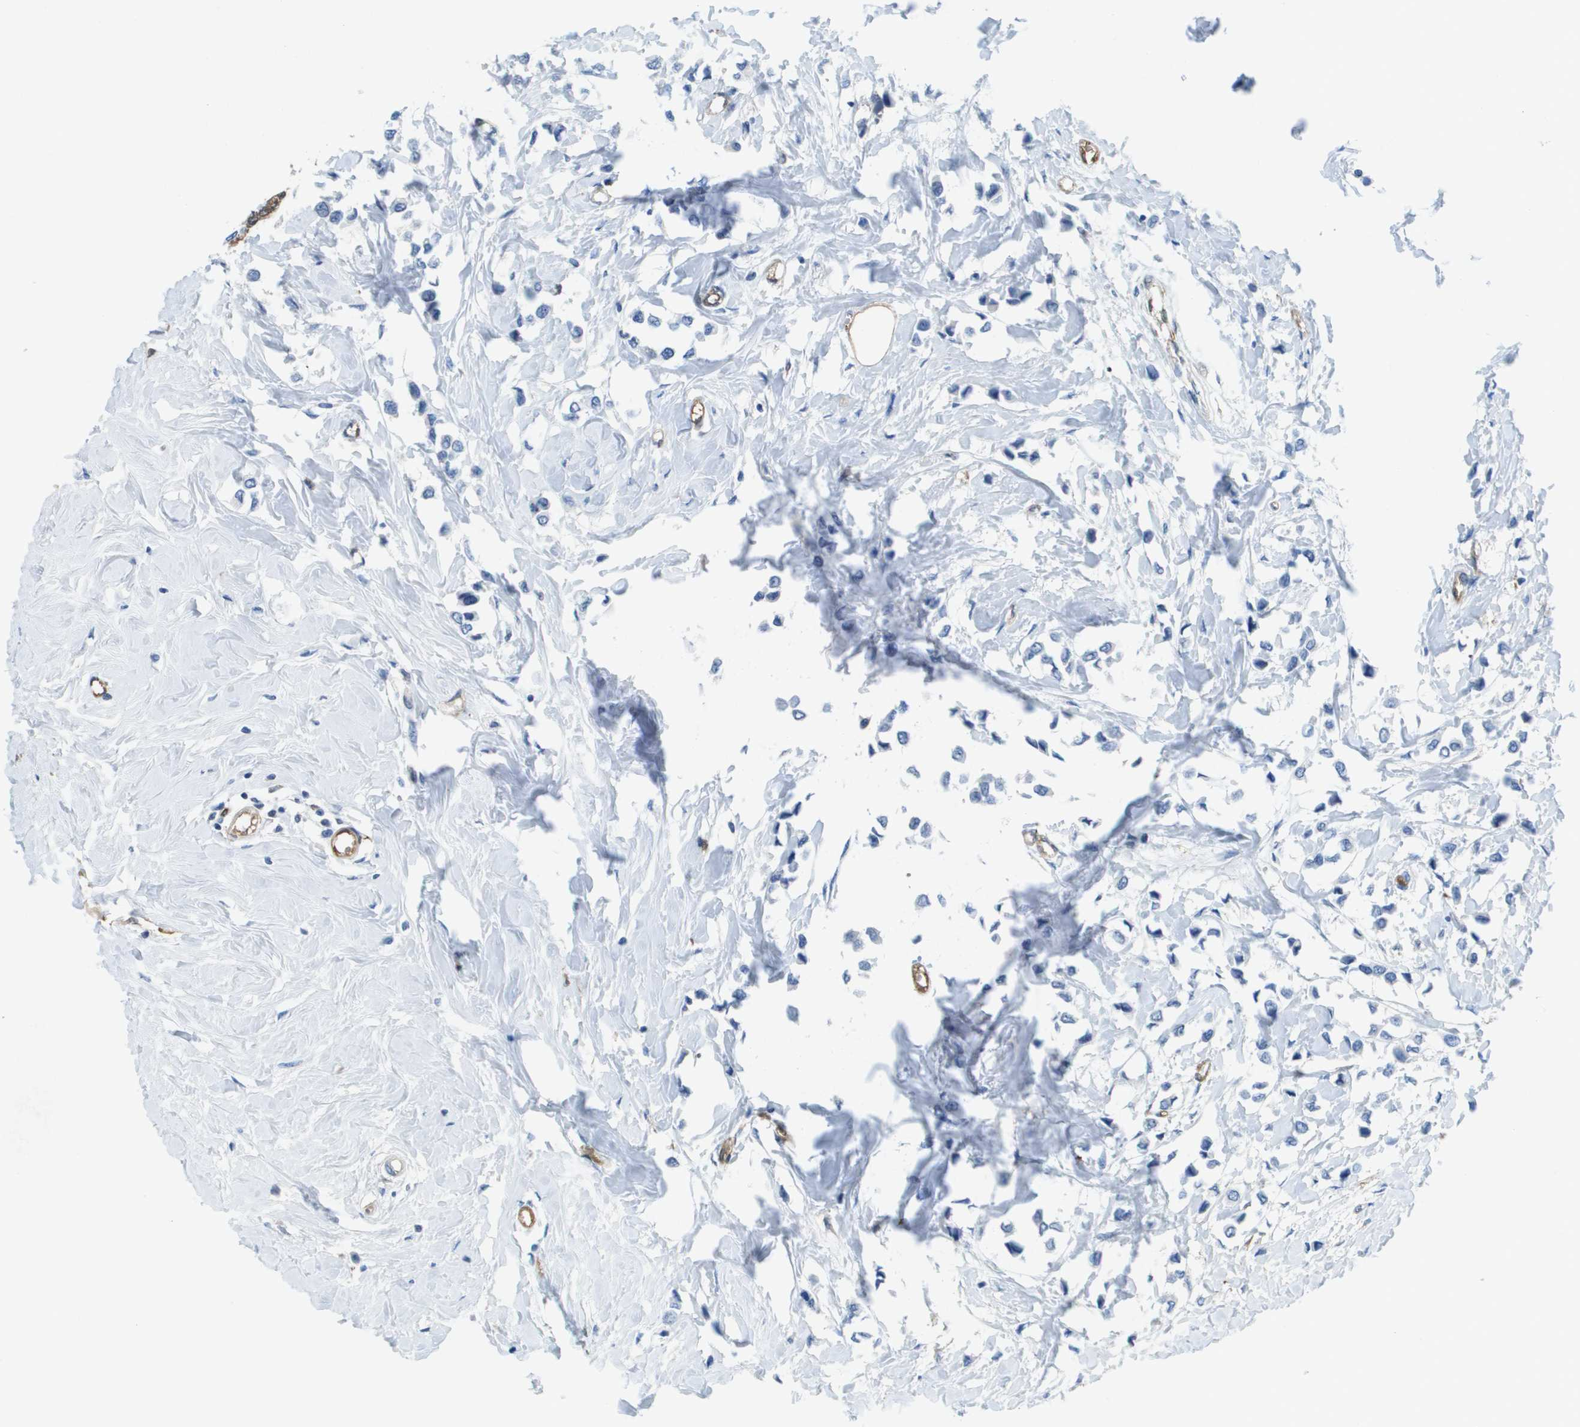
{"staining": {"intensity": "negative", "quantity": "none", "location": "none"}, "tissue": "breast cancer", "cell_type": "Tumor cells", "image_type": "cancer", "snomed": [{"axis": "morphology", "description": "Lobular carcinoma"}, {"axis": "topography", "description": "Breast"}], "caption": "Immunohistochemistry image of human breast lobular carcinoma stained for a protein (brown), which demonstrates no staining in tumor cells.", "gene": "FABP5", "patient": {"sex": "female", "age": 51}}